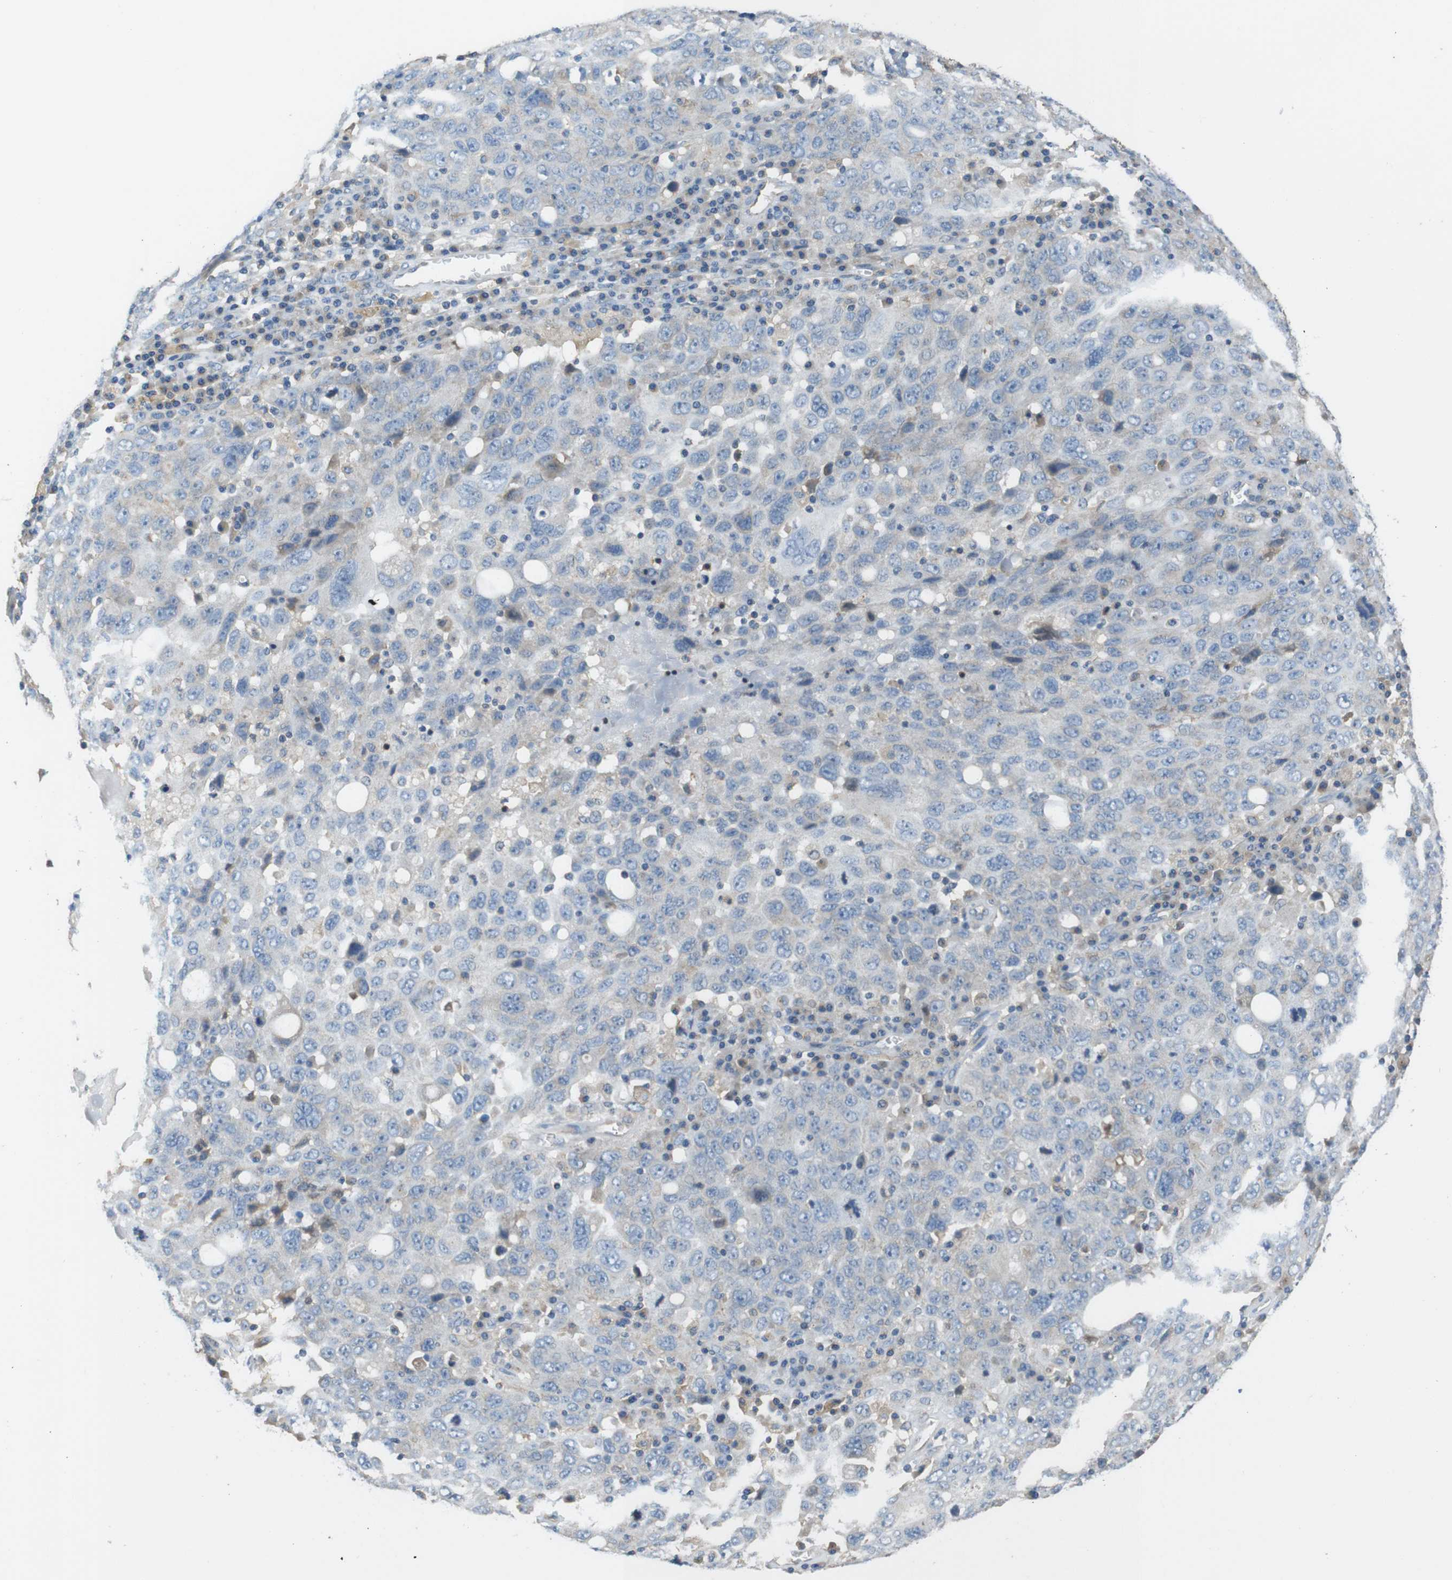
{"staining": {"intensity": "weak", "quantity": "<25%", "location": "cytoplasmic/membranous"}, "tissue": "ovarian cancer", "cell_type": "Tumor cells", "image_type": "cancer", "snomed": [{"axis": "morphology", "description": "Carcinoma, endometroid"}, {"axis": "topography", "description": "Ovary"}], "caption": "Tumor cells show no significant positivity in ovarian cancer (endometroid carcinoma).", "gene": "DCTN1", "patient": {"sex": "female", "age": 62}}